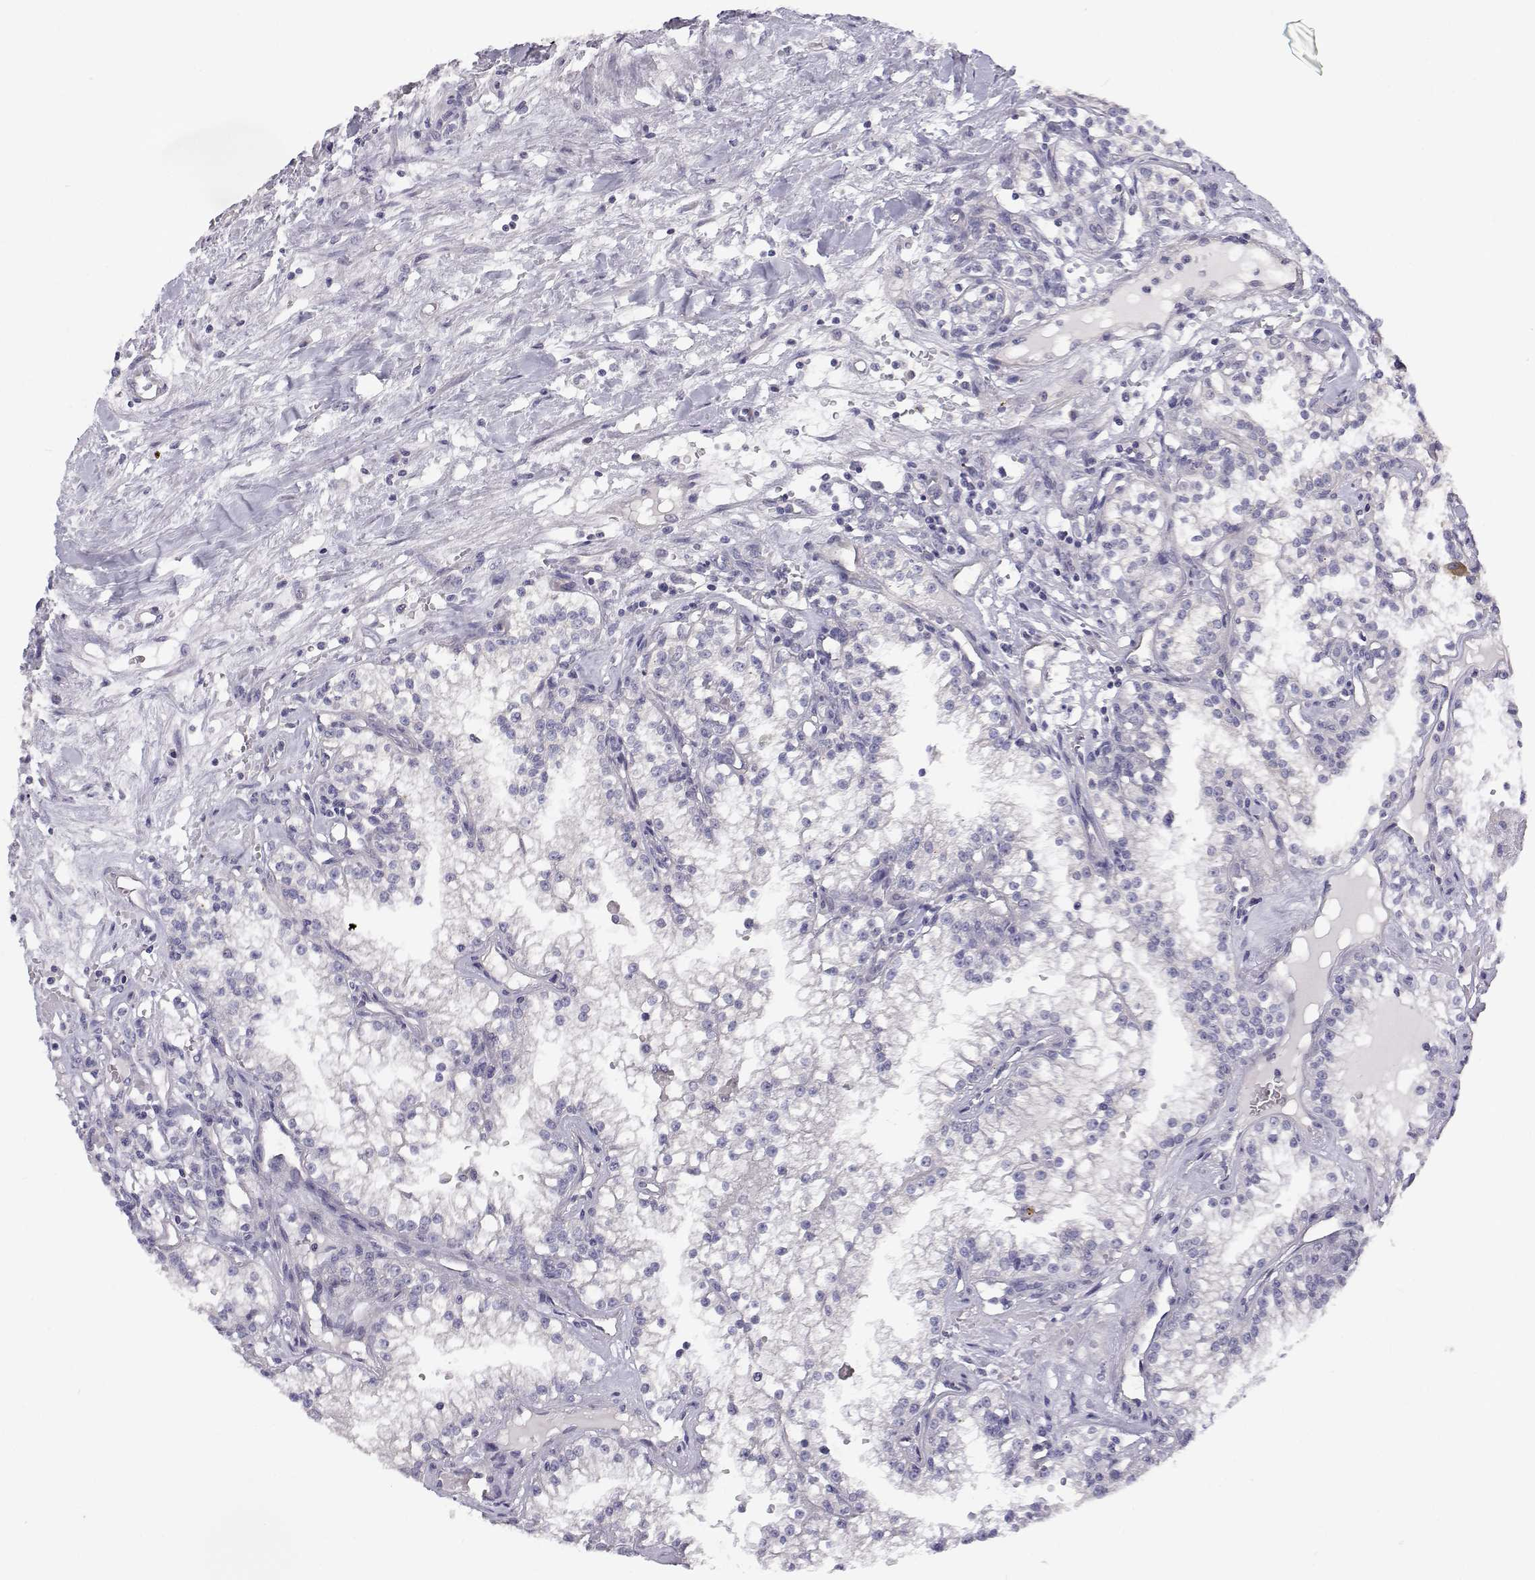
{"staining": {"intensity": "negative", "quantity": "none", "location": "none"}, "tissue": "renal cancer", "cell_type": "Tumor cells", "image_type": "cancer", "snomed": [{"axis": "morphology", "description": "Adenocarcinoma, NOS"}, {"axis": "topography", "description": "Kidney"}], "caption": "High power microscopy histopathology image of an IHC photomicrograph of renal adenocarcinoma, revealing no significant expression in tumor cells.", "gene": "ANKRD65", "patient": {"sex": "male", "age": 36}}